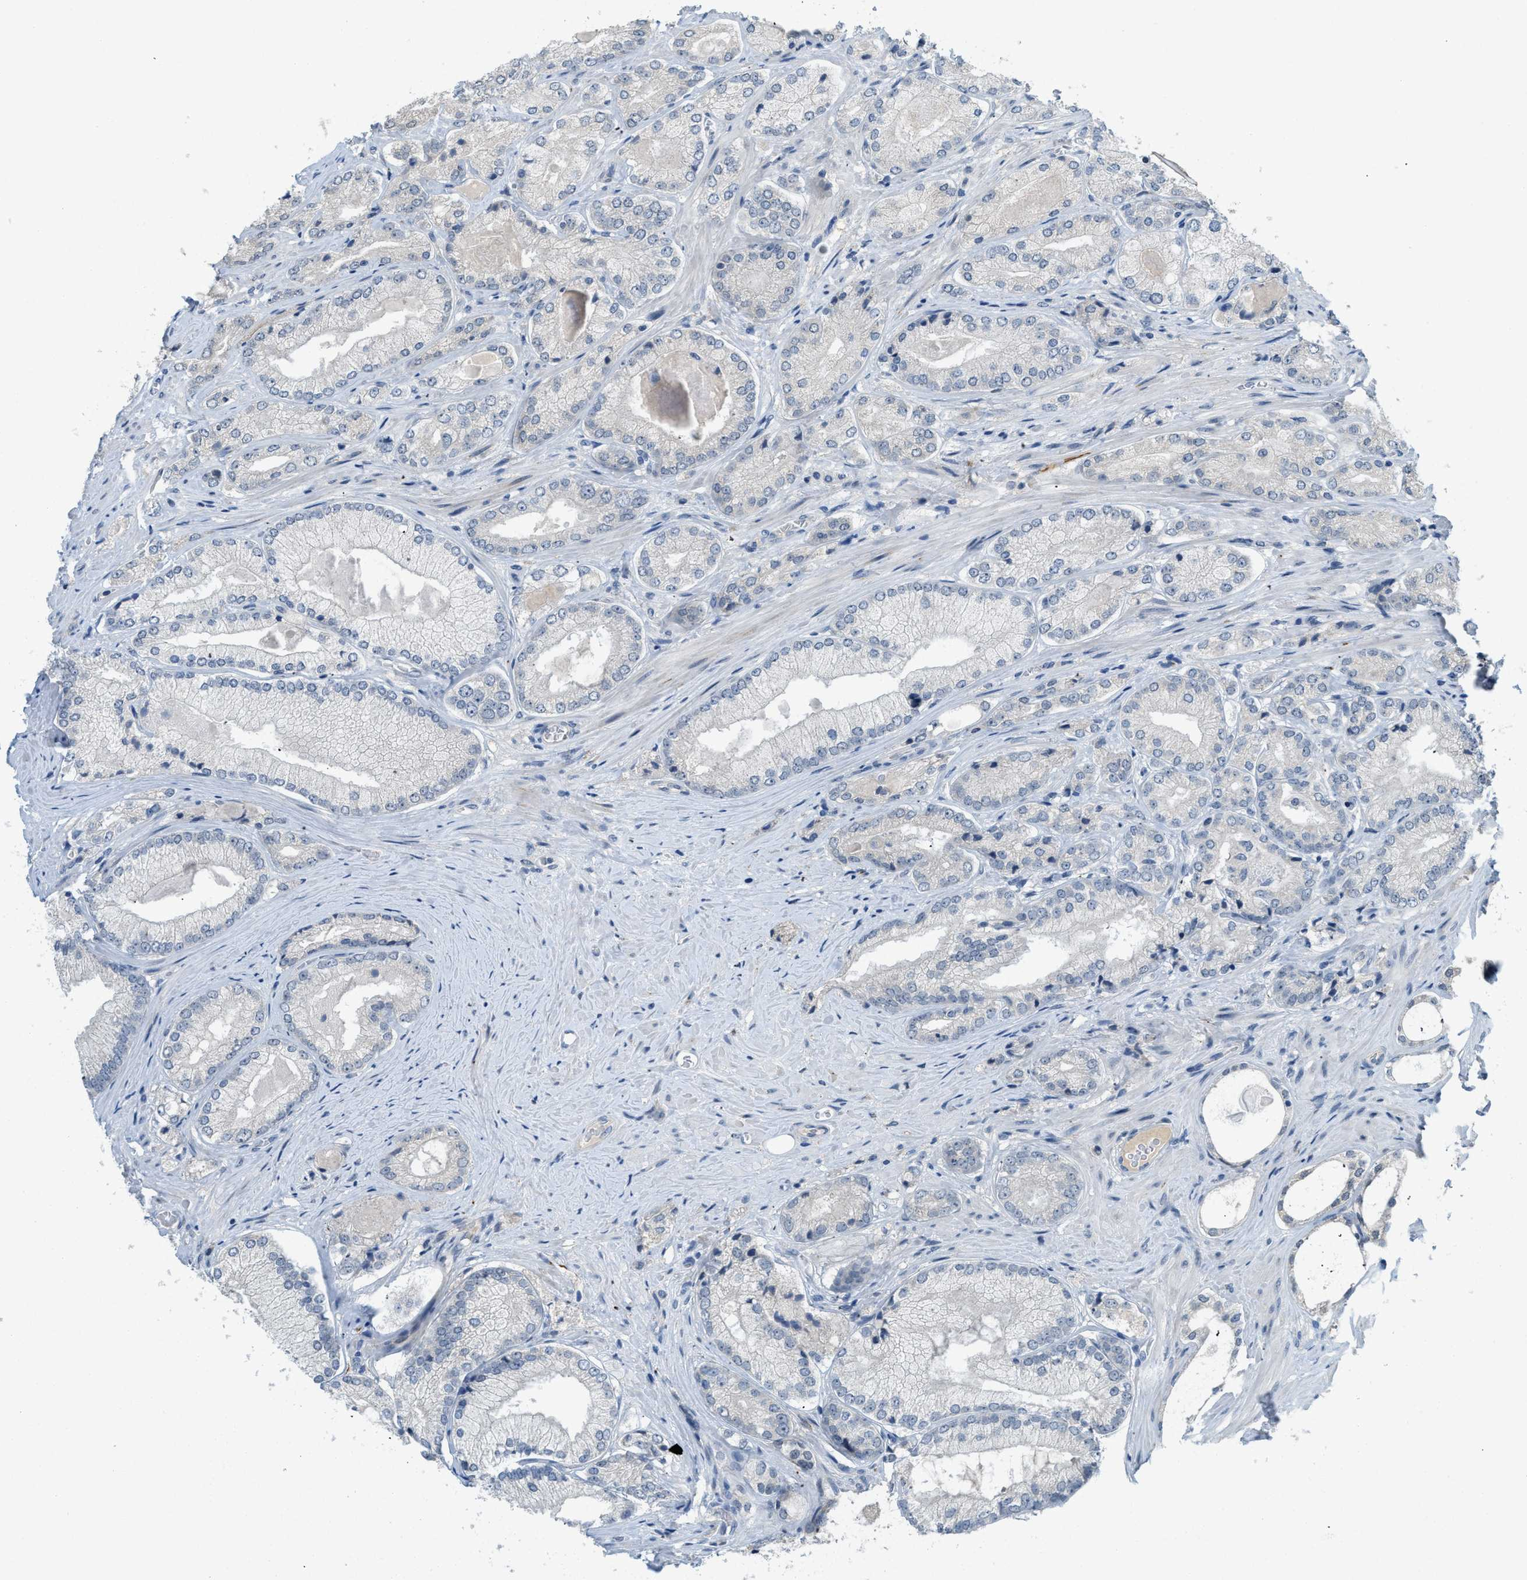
{"staining": {"intensity": "negative", "quantity": "none", "location": "none"}, "tissue": "prostate cancer", "cell_type": "Tumor cells", "image_type": "cancer", "snomed": [{"axis": "morphology", "description": "Adenocarcinoma, Low grade"}, {"axis": "topography", "description": "Prostate"}], "caption": "Immunohistochemical staining of human adenocarcinoma (low-grade) (prostate) shows no significant positivity in tumor cells.", "gene": "TMEM154", "patient": {"sex": "male", "age": 65}}